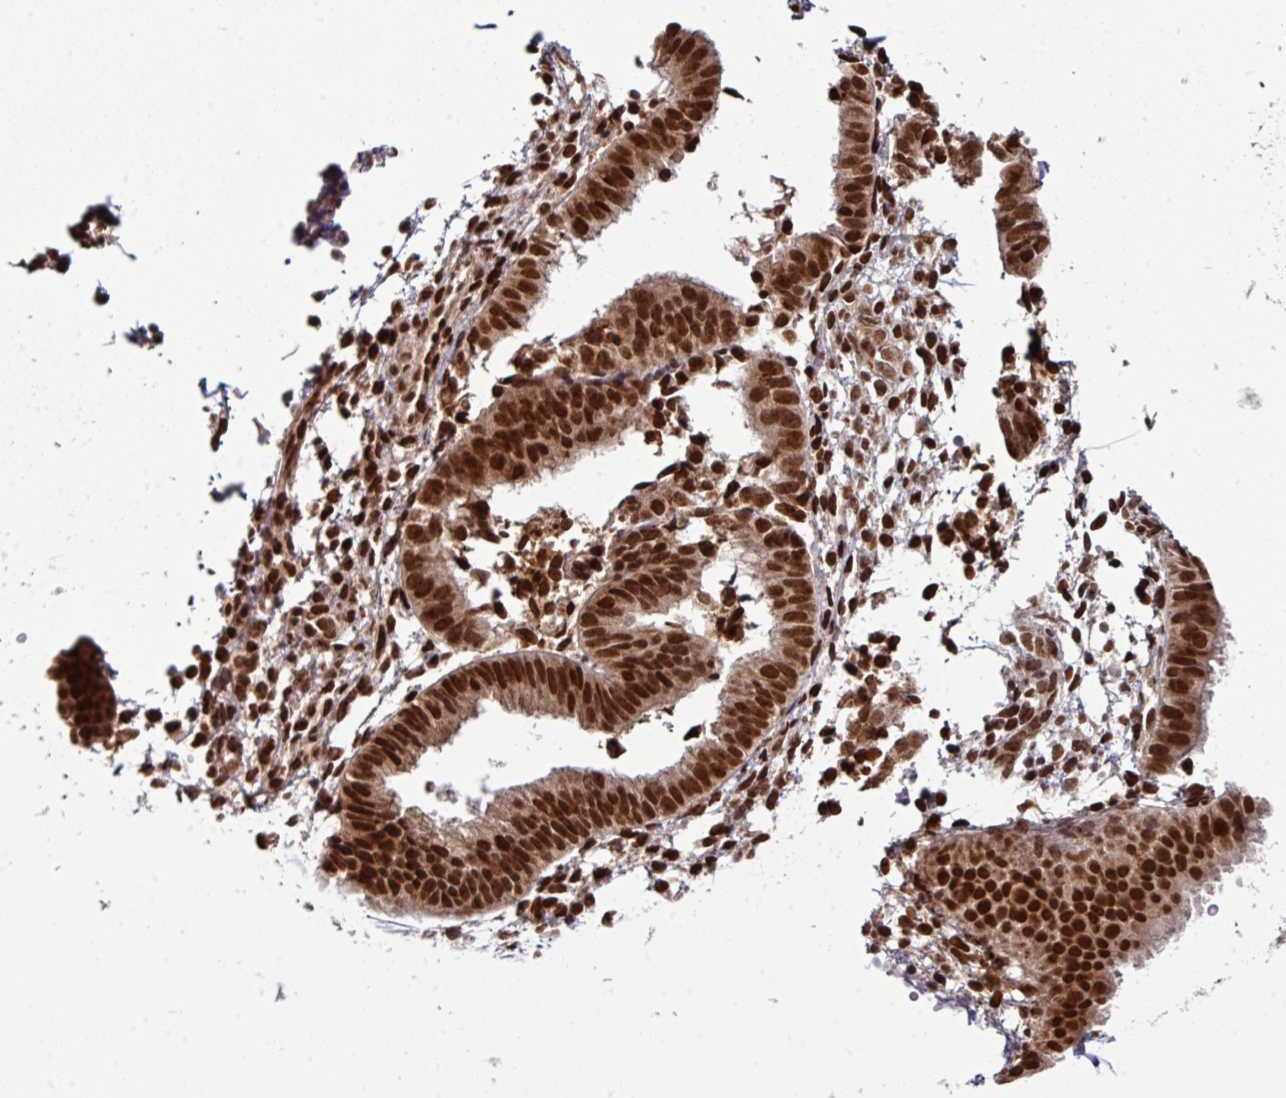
{"staining": {"intensity": "moderate", "quantity": ">75%", "location": "nuclear"}, "tissue": "endometrium", "cell_type": "Cells in endometrial stroma", "image_type": "normal", "snomed": [{"axis": "morphology", "description": "Normal tissue, NOS"}, {"axis": "topography", "description": "Endometrium"}], "caption": "Cells in endometrial stroma exhibit moderate nuclear positivity in approximately >75% of cells in benign endometrium.", "gene": "MORF4L2", "patient": {"sex": "female", "age": 49}}